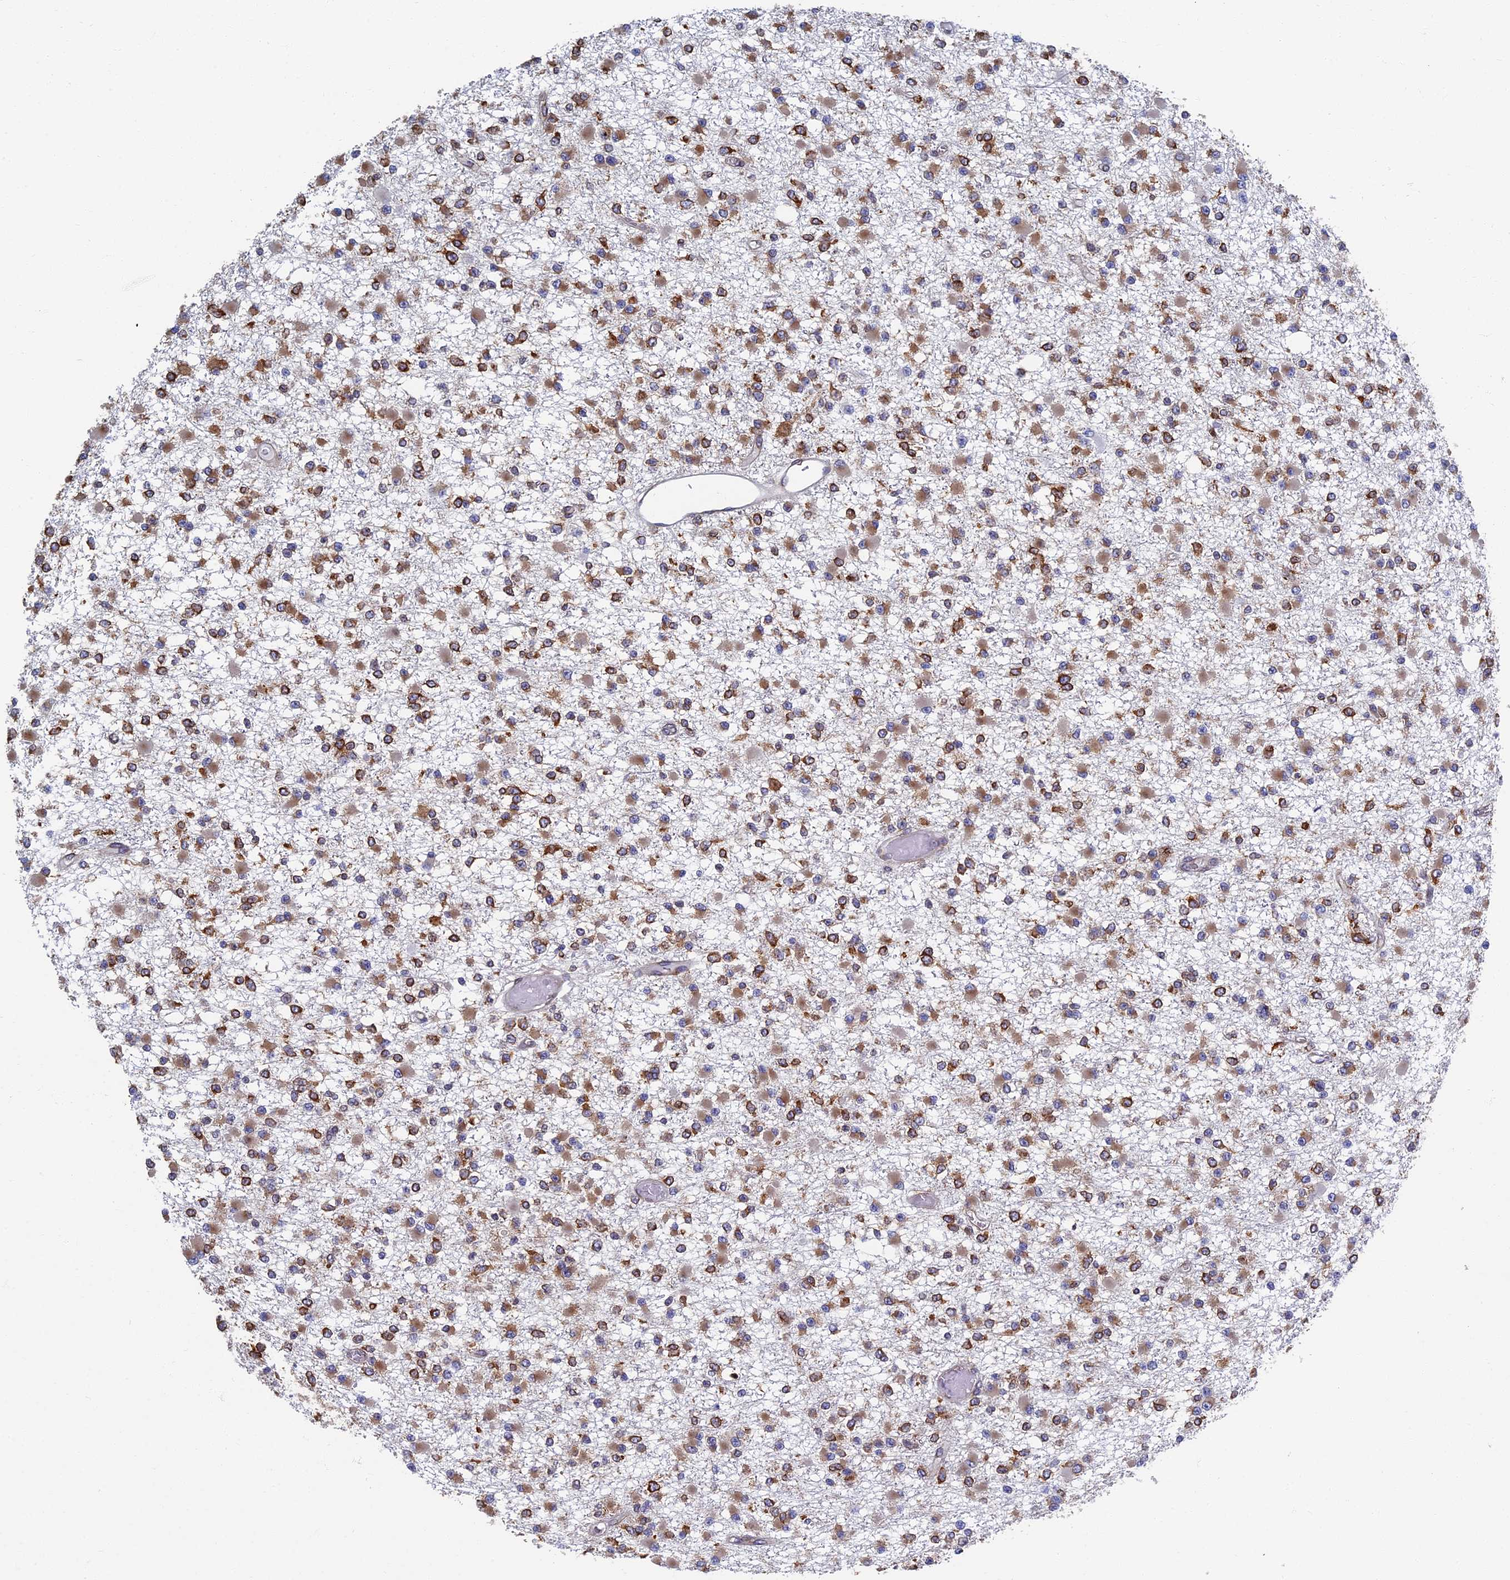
{"staining": {"intensity": "moderate", "quantity": ">75%", "location": "cytoplasmic/membranous"}, "tissue": "glioma", "cell_type": "Tumor cells", "image_type": "cancer", "snomed": [{"axis": "morphology", "description": "Glioma, malignant, Low grade"}, {"axis": "topography", "description": "Brain"}], "caption": "Brown immunohistochemical staining in human malignant glioma (low-grade) exhibits moderate cytoplasmic/membranous expression in about >75% of tumor cells.", "gene": "YBX1", "patient": {"sex": "female", "age": 22}}